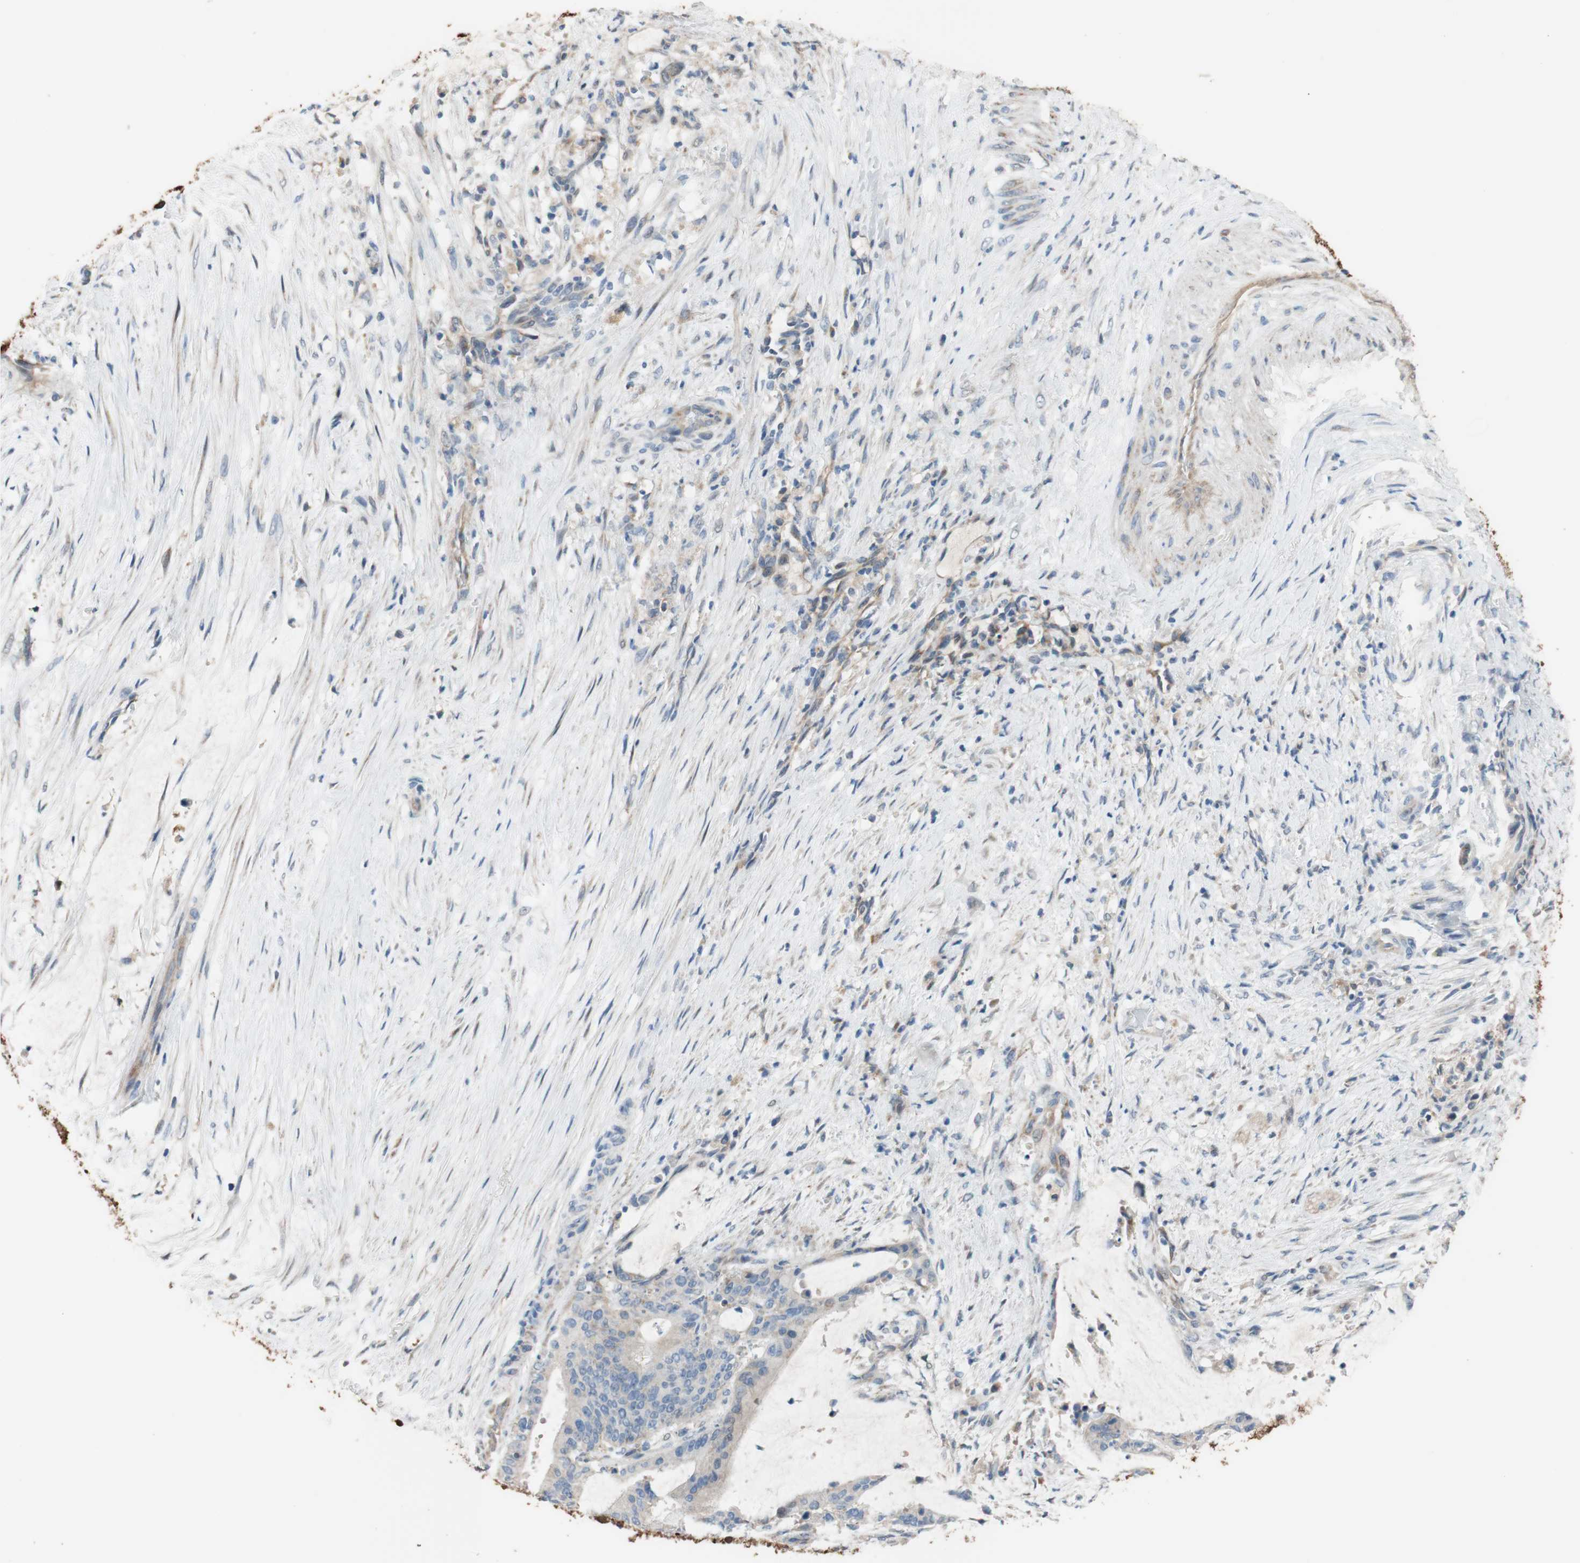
{"staining": {"intensity": "moderate", "quantity": "25%-75%", "location": "cytoplasmic/membranous"}, "tissue": "liver cancer", "cell_type": "Tumor cells", "image_type": "cancer", "snomed": [{"axis": "morphology", "description": "Cholangiocarcinoma"}, {"axis": "topography", "description": "Liver"}], "caption": "Liver cancer (cholangiocarcinoma) tissue reveals moderate cytoplasmic/membranous positivity in approximately 25%-75% of tumor cells, visualized by immunohistochemistry.", "gene": "ALDH1A2", "patient": {"sex": "female", "age": 73}}